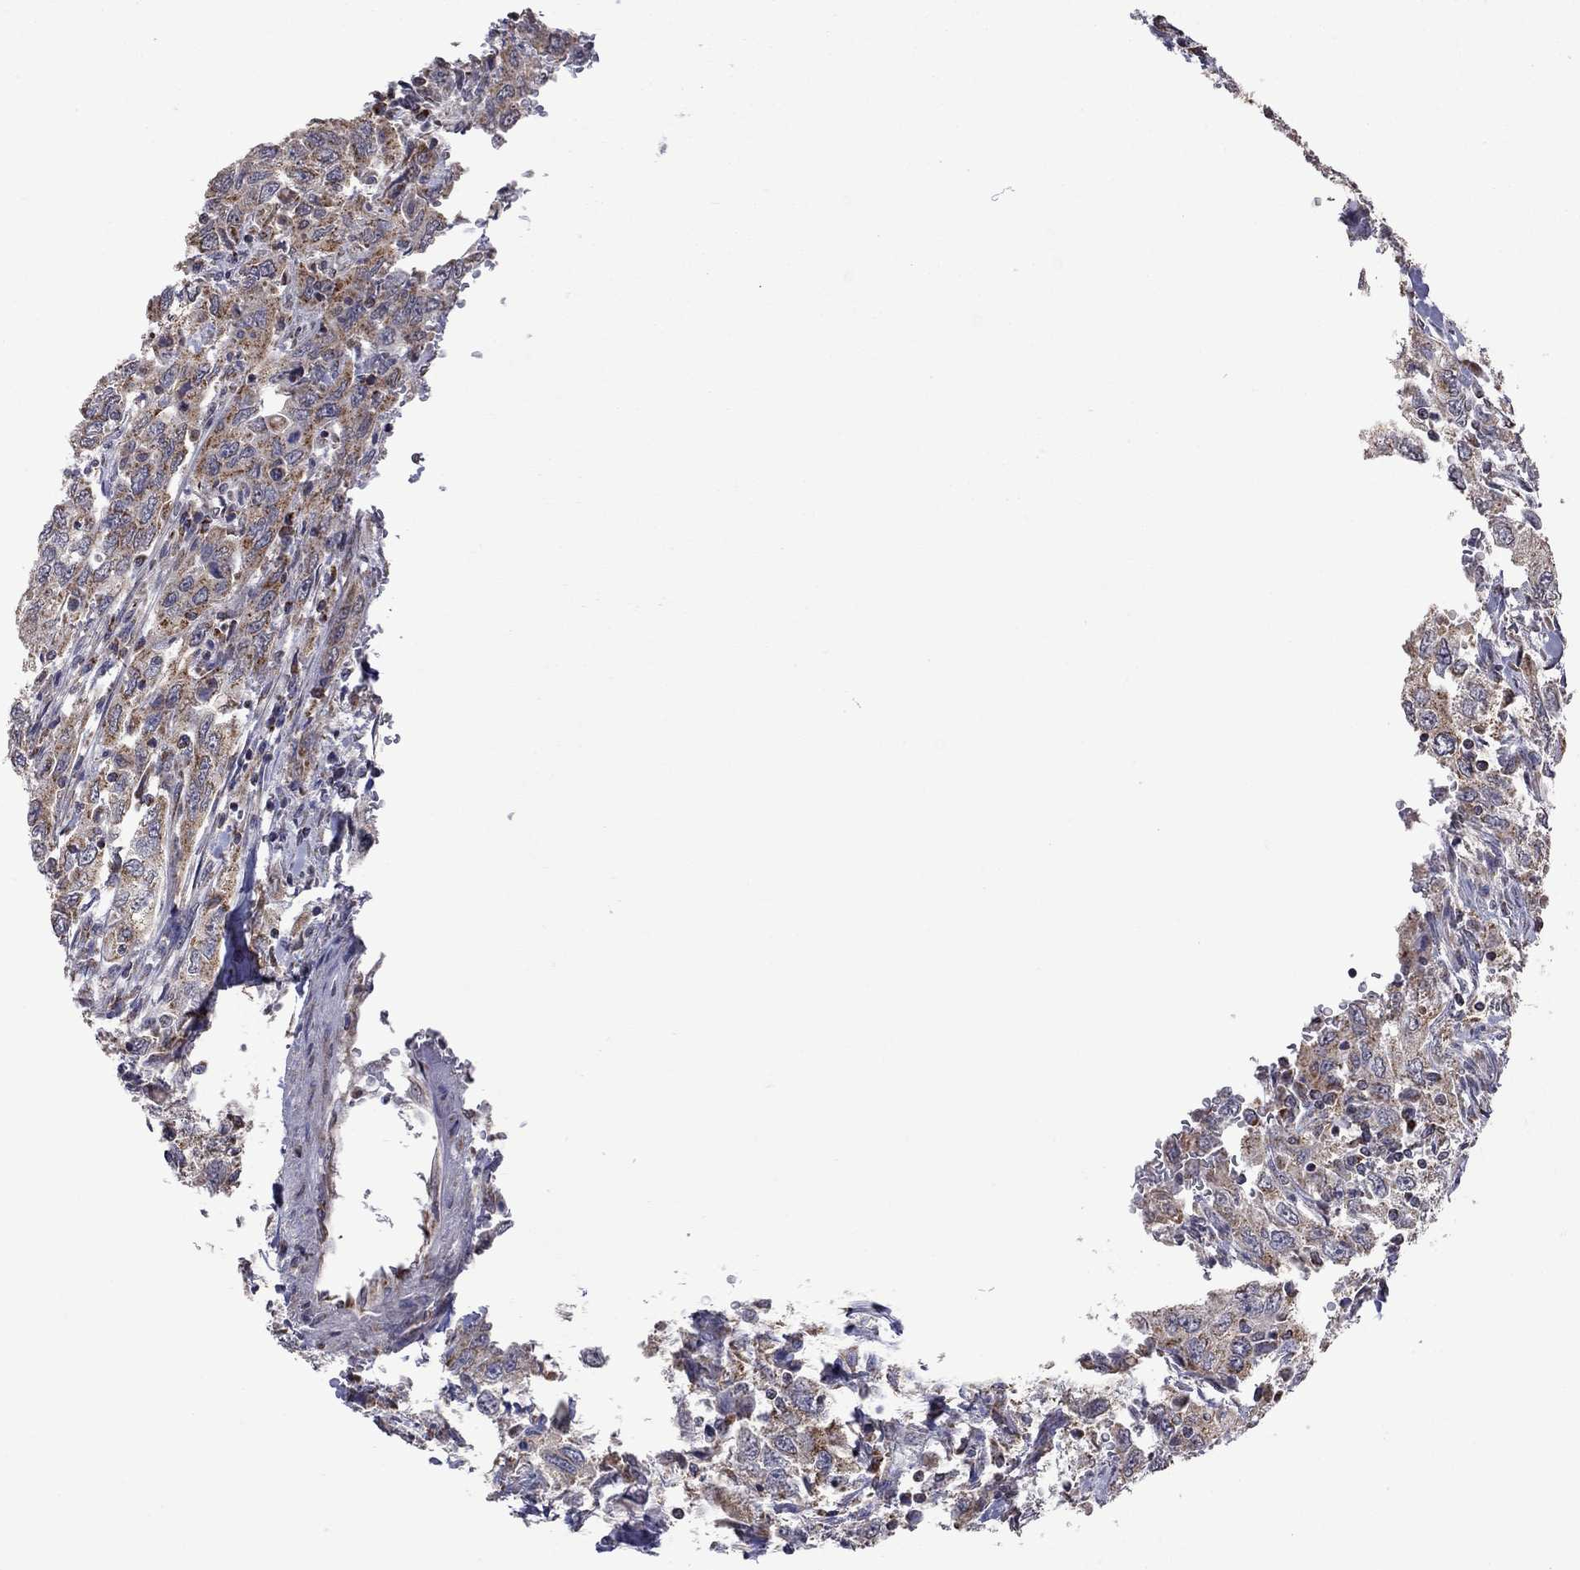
{"staining": {"intensity": "strong", "quantity": "<25%", "location": "cytoplasmic/membranous"}, "tissue": "urothelial cancer", "cell_type": "Tumor cells", "image_type": "cancer", "snomed": [{"axis": "morphology", "description": "Urothelial carcinoma, High grade"}, {"axis": "topography", "description": "Urinary bladder"}], "caption": "Strong cytoplasmic/membranous protein positivity is seen in approximately <25% of tumor cells in urothelial cancer.", "gene": "NDUFB1", "patient": {"sex": "male", "age": 76}}